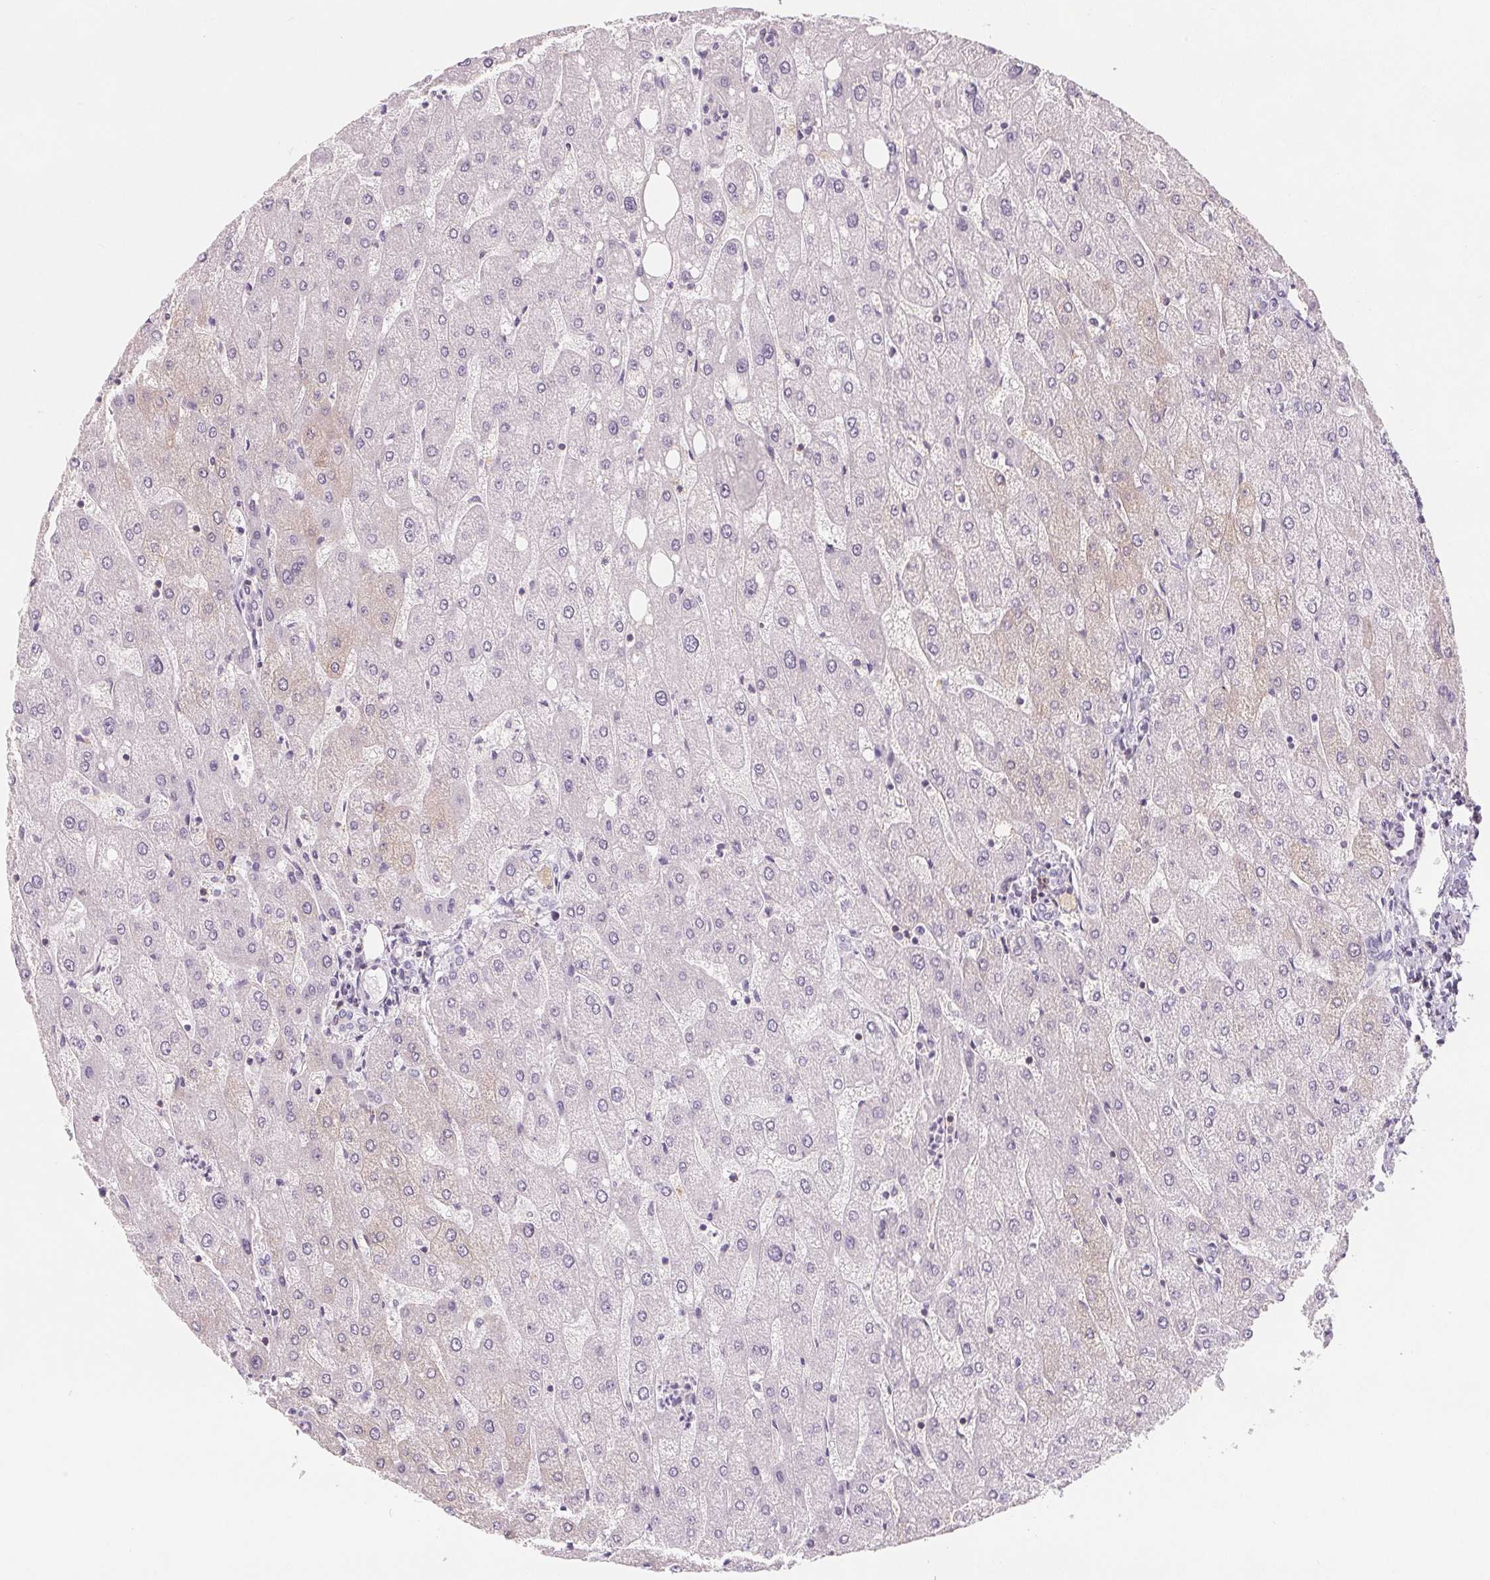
{"staining": {"intensity": "negative", "quantity": "none", "location": "none"}, "tissue": "liver", "cell_type": "Cholangiocytes", "image_type": "normal", "snomed": [{"axis": "morphology", "description": "Normal tissue, NOS"}, {"axis": "topography", "description": "Liver"}], "caption": "Liver stained for a protein using IHC demonstrates no expression cholangiocytes.", "gene": "CD69", "patient": {"sex": "male", "age": 67}}